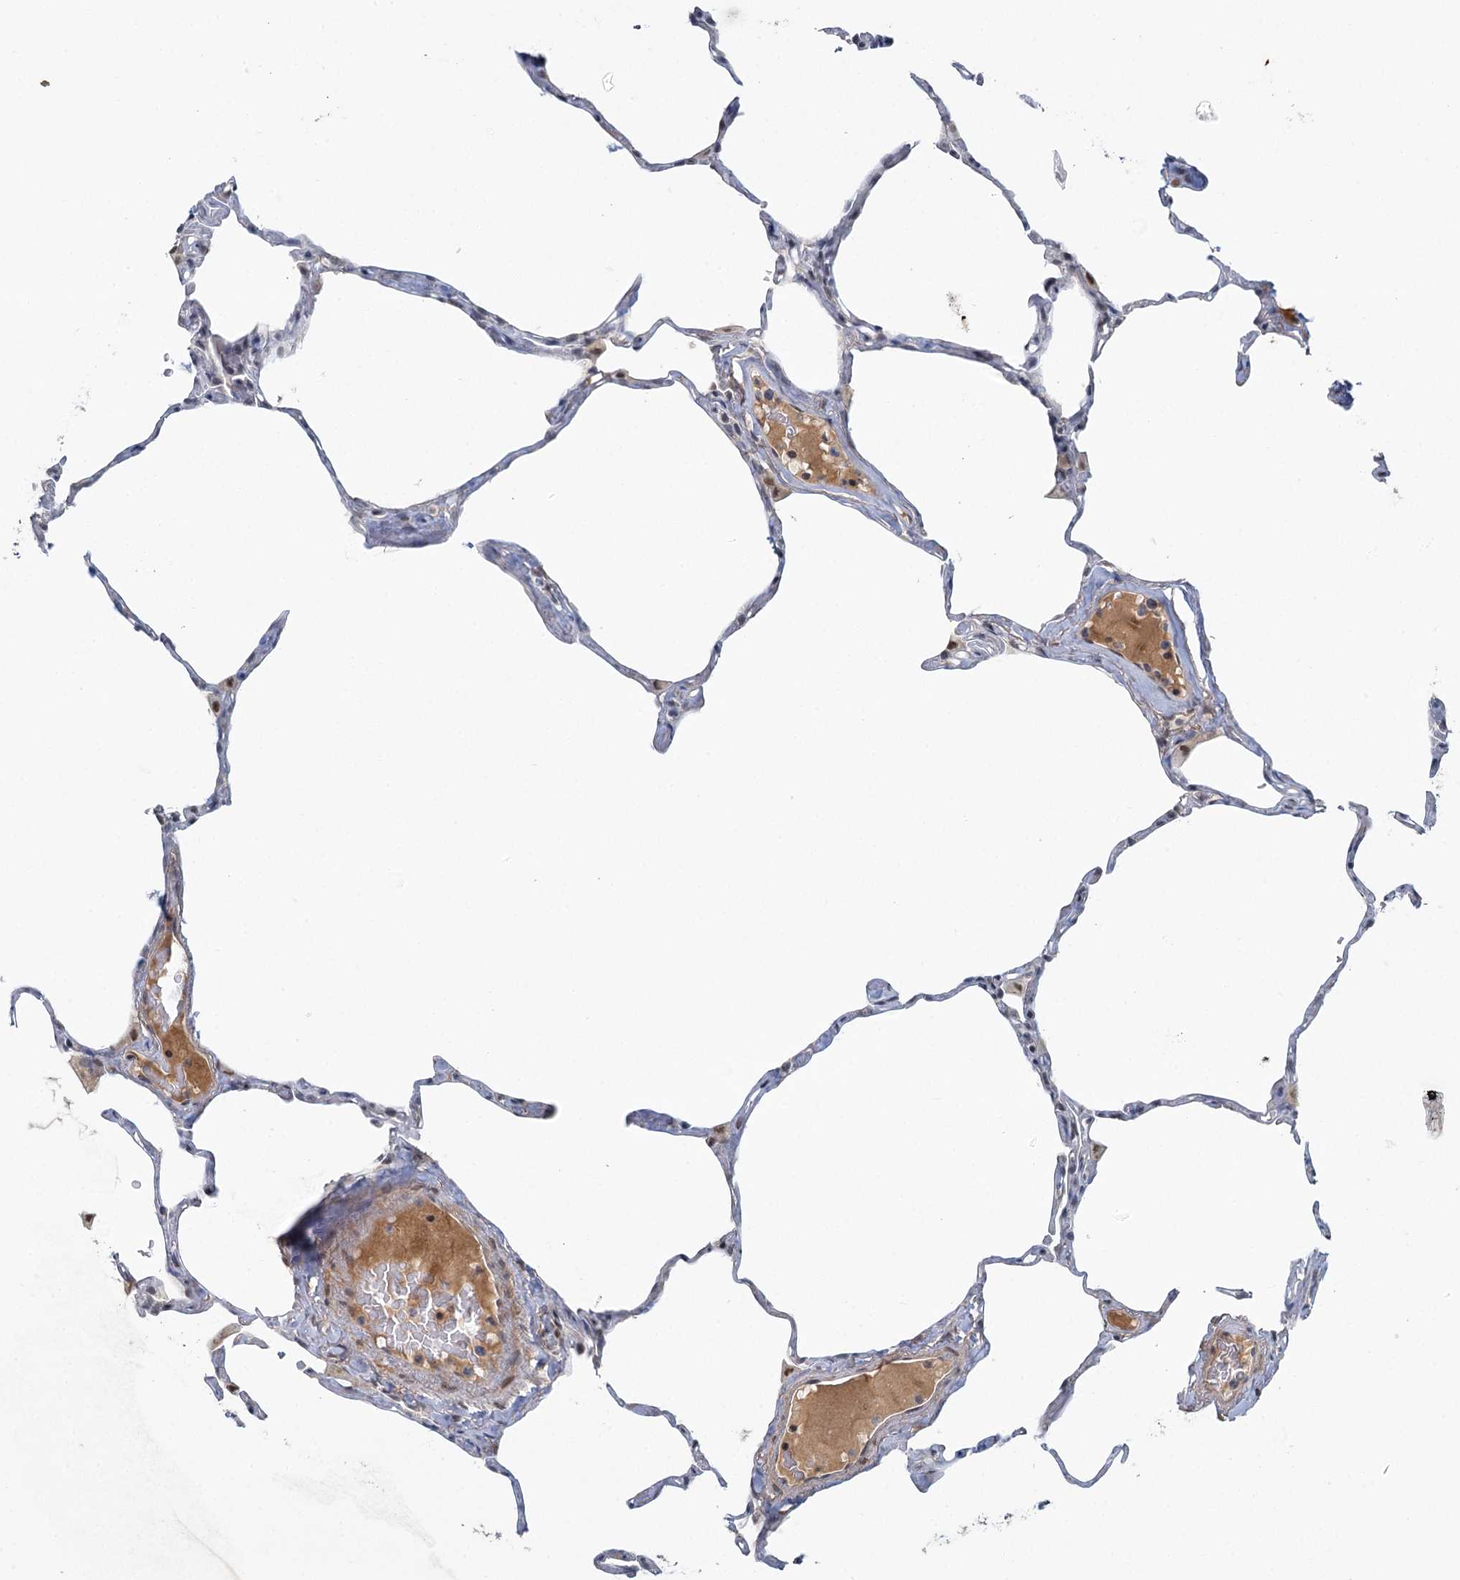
{"staining": {"intensity": "weak", "quantity": "<25%", "location": "nuclear"}, "tissue": "lung", "cell_type": "Alveolar cells", "image_type": "normal", "snomed": [{"axis": "morphology", "description": "Normal tissue, NOS"}, {"axis": "topography", "description": "Lung"}], "caption": "Lung stained for a protein using immunohistochemistry reveals no expression alveolar cells.", "gene": "GPATCH11", "patient": {"sex": "male", "age": 65}}